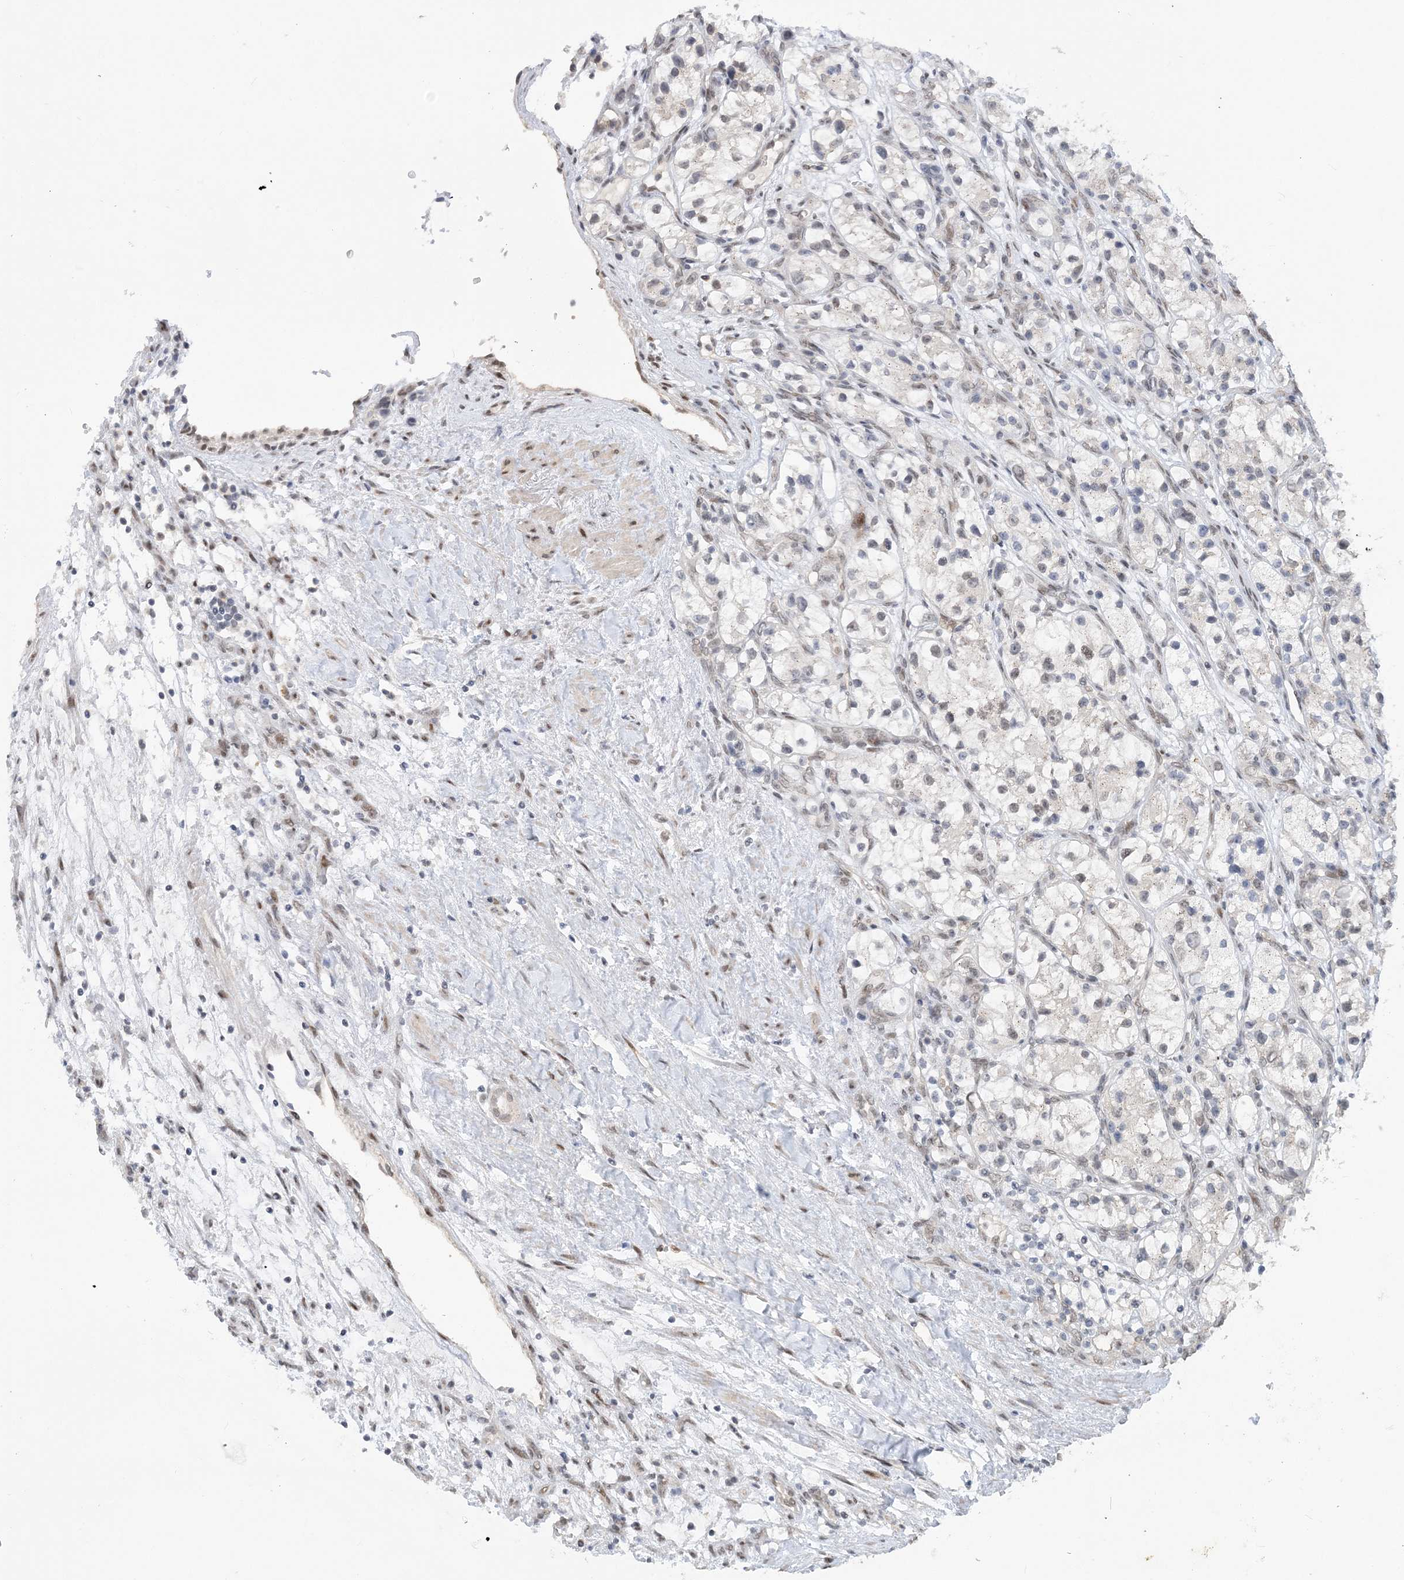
{"staining": {"intensity": "negative", "quantity": "none", "location": "none"}, "tissue": "renal cancer", "cell_type": "Tumor cells", "image_type": "cancer", "snomed": [{"axis": "morphology", "description": "Adenocarcinoma, NOS"}, {"axis": "topography", "description": "Kidney"}], "caption": "Immunohistochemistry of renal adenocarcinoma displays no expression in tumor cells.", "gene": "WAC", "patient": {"sex": "female", "age": 57}}